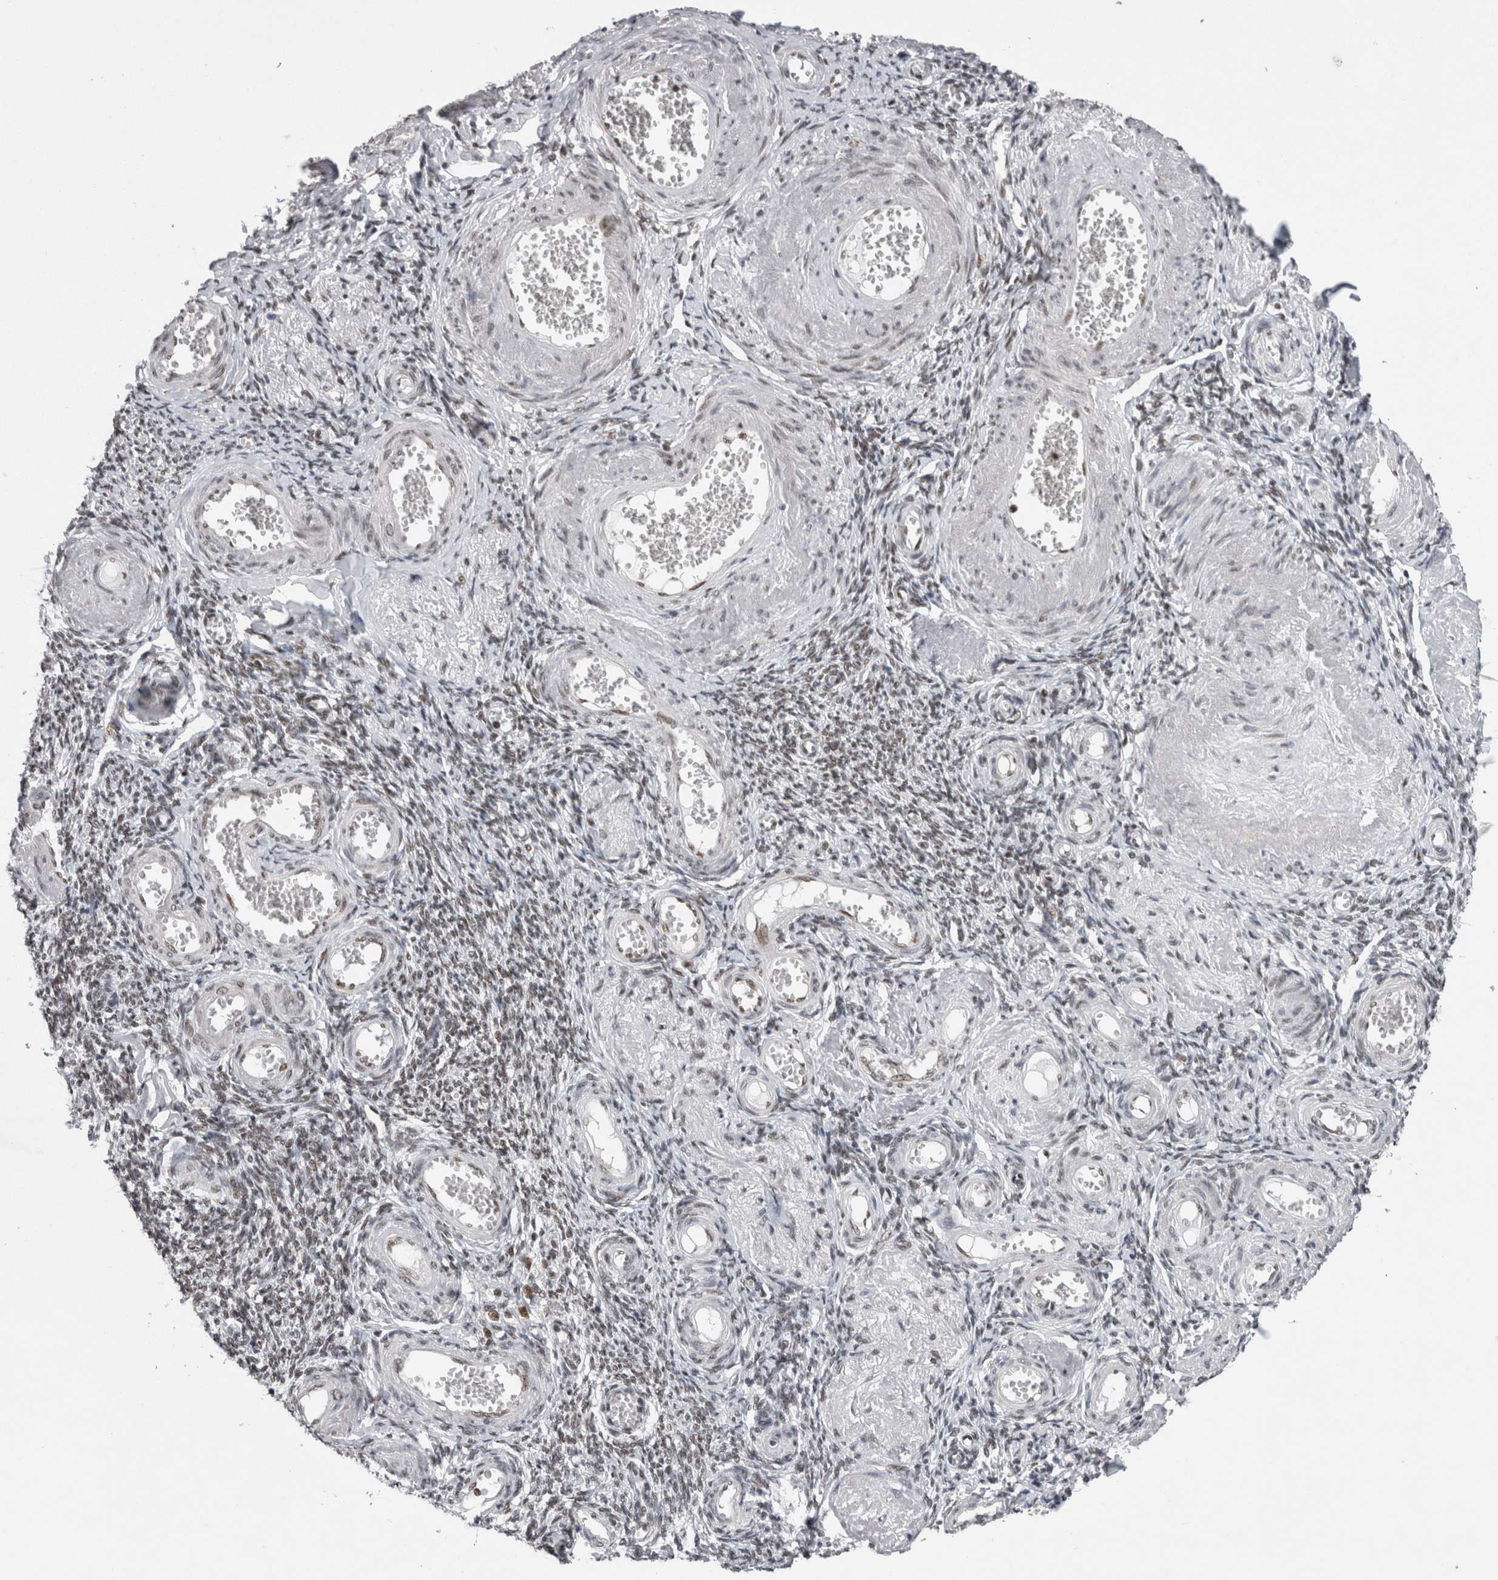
{"staining": {"intensity": "weak", "quantity": "<25%", "location": "nuclear"}, "tissue": "adipose tissue", "cell_type": "Adipocytes", "image_type": "normal", "snomed": [{"axis": "morphology", "description": "Normal tissue, NOS"}, {"axis": "topography", "description": "Vascular tissue"}, {"axis": "topography", "description": "Fallopian tube"}, {"axis": "topography", "description": "Ovary"}], "caption": "Immunohistochemistry (IHC) of normal adipose tissue demonstrates no expression in adipocytes.", "gene": "CDK11A", "patient": {"sex": "female", "age": 67}}